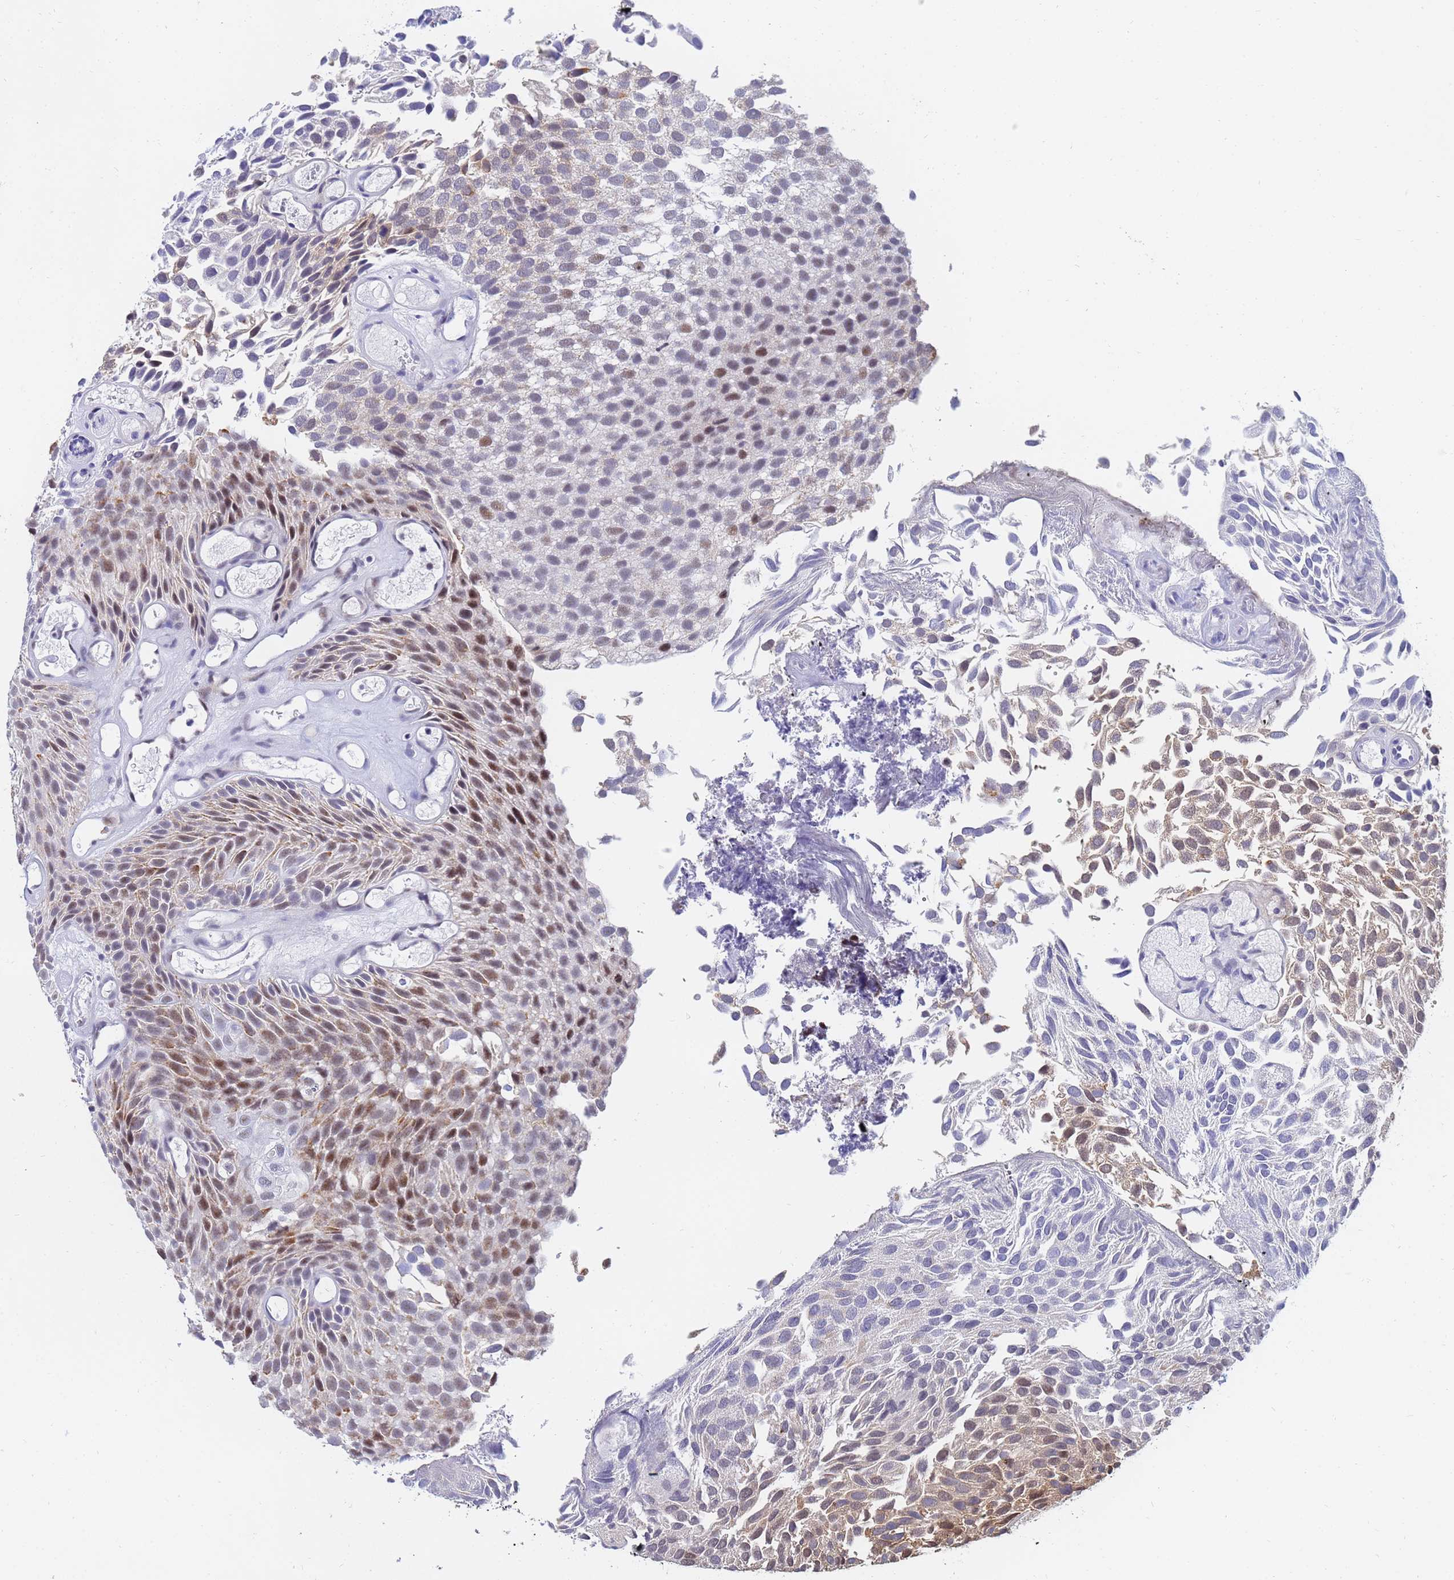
{"staining": {"intensity": "weak", "quantity": "25%-75%", "location": "cytoplasmic/membranous,nuclear"}, "tissue": "urothelial cancer", "cell_type": "Tumor cells", "image_type": "cancer", "snomed": [{"axis": "morphology", "description": "Urothelial carcinoma, Low grade"}, {"axis": "topography", "description": "Urinary bladder"}], "caption": "The immunohistochemical stain highlights weak cytoplasmic/membranous and nuclear staining in tumor cells of urothelial cancer tissue. (DAB (3,3'-diaminobenzidine) = brown stain, brightfield microscopy at high magnification).", "gene": "CKMT1A", "patient": {"sex": "male", "age": 89}}